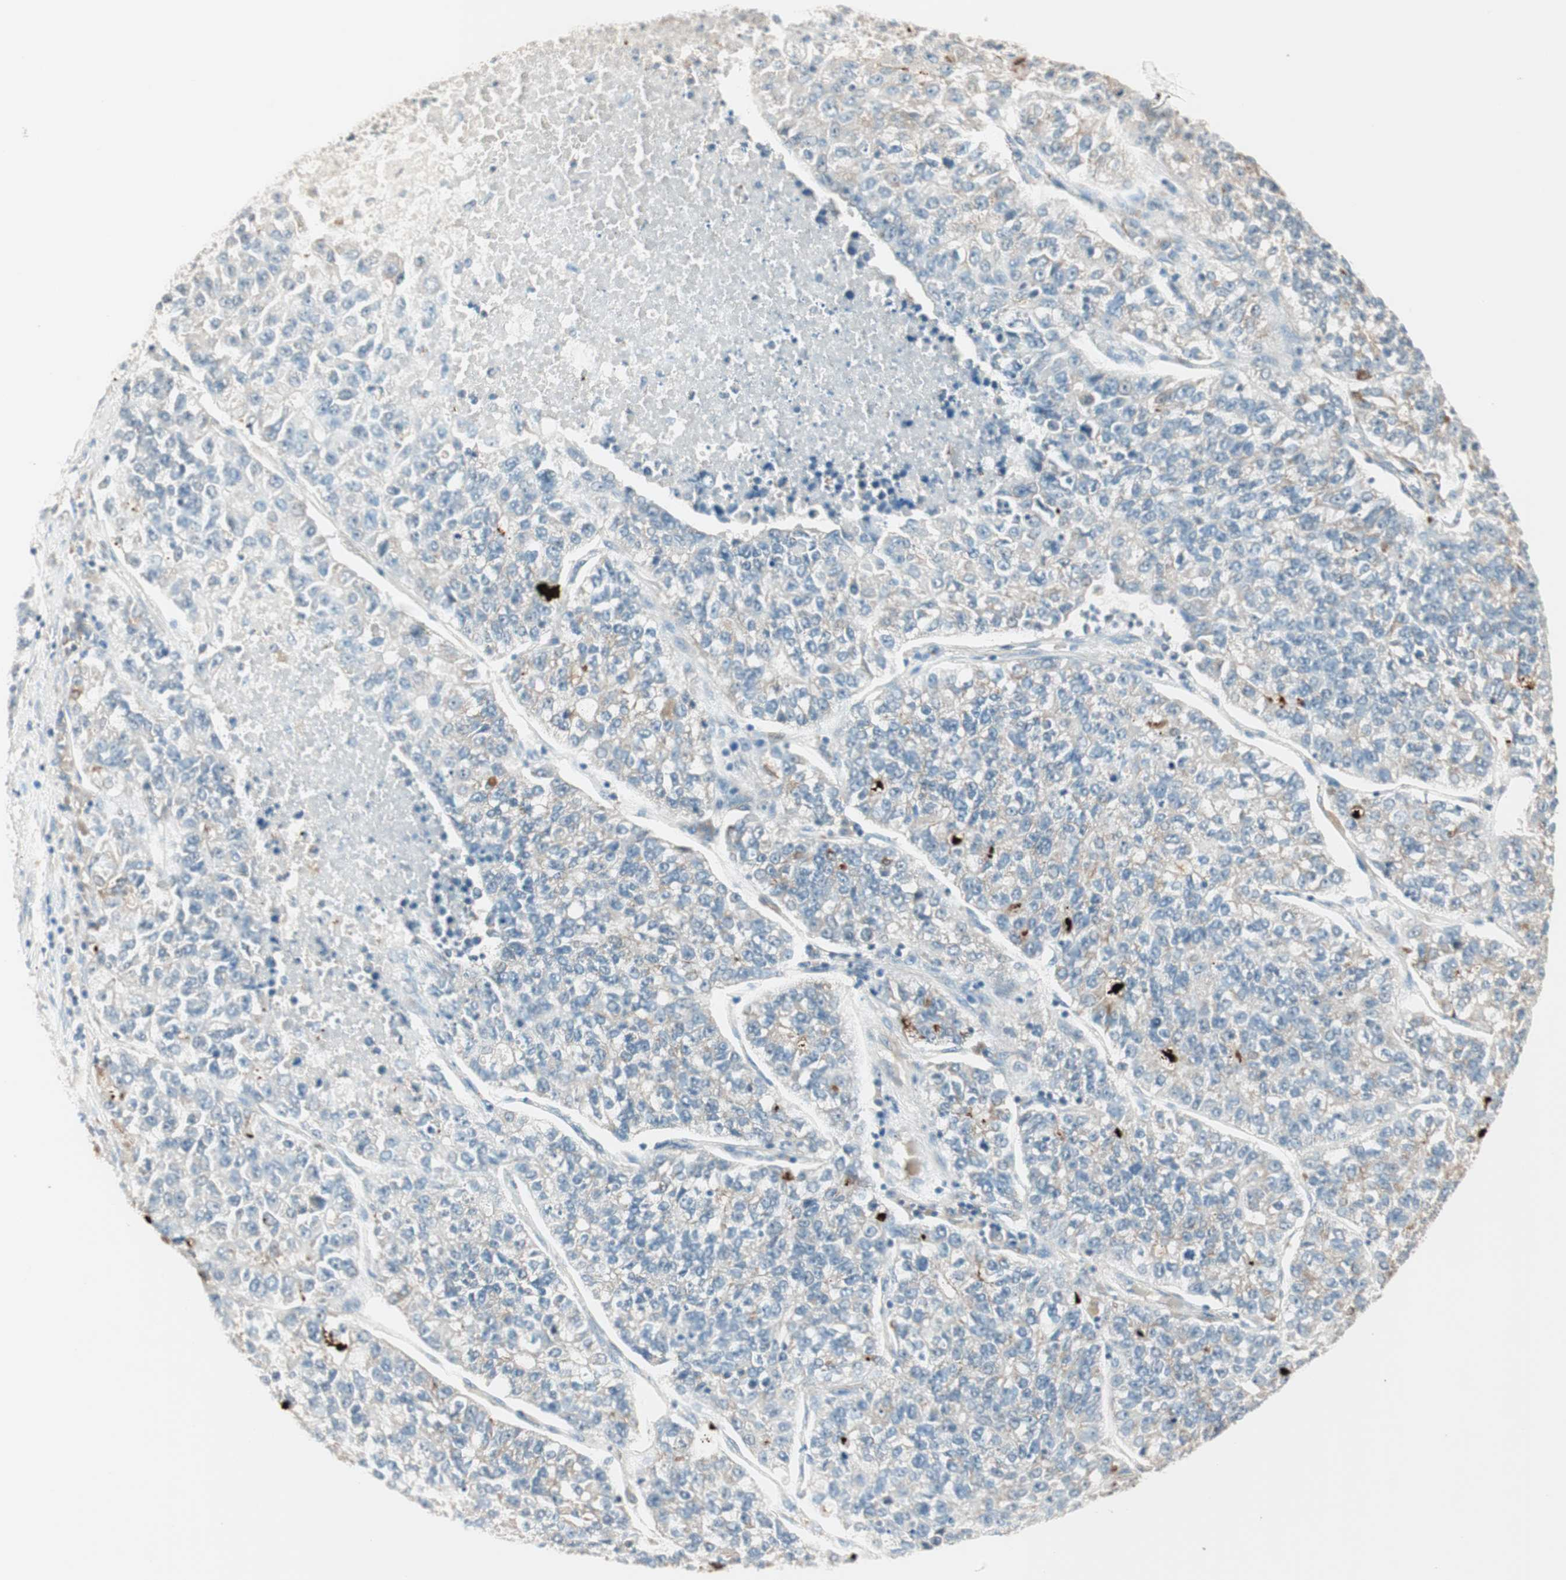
{"staining": {"intensity": "weak", "quantity": "25%-75%", "location": "cytoplasmic/membranous"}, "tissue": "lung cancer", "cell_type": "Tumor cells", "image_type": "cancer", "snomed": [{"axis": "morphology", "description": "Adenocarcinoma, NOS"}, {"axis": "topography", "description": "Lung"}], "caption": "Human adenocarcinoma (lung) stained with a brown dye displays weak cytoplasmic/membranous positive staining in approximately 25%-75% of tumor cells.", "gene": "SEC16A", "patient": {"sex": "male", "age": 49}}